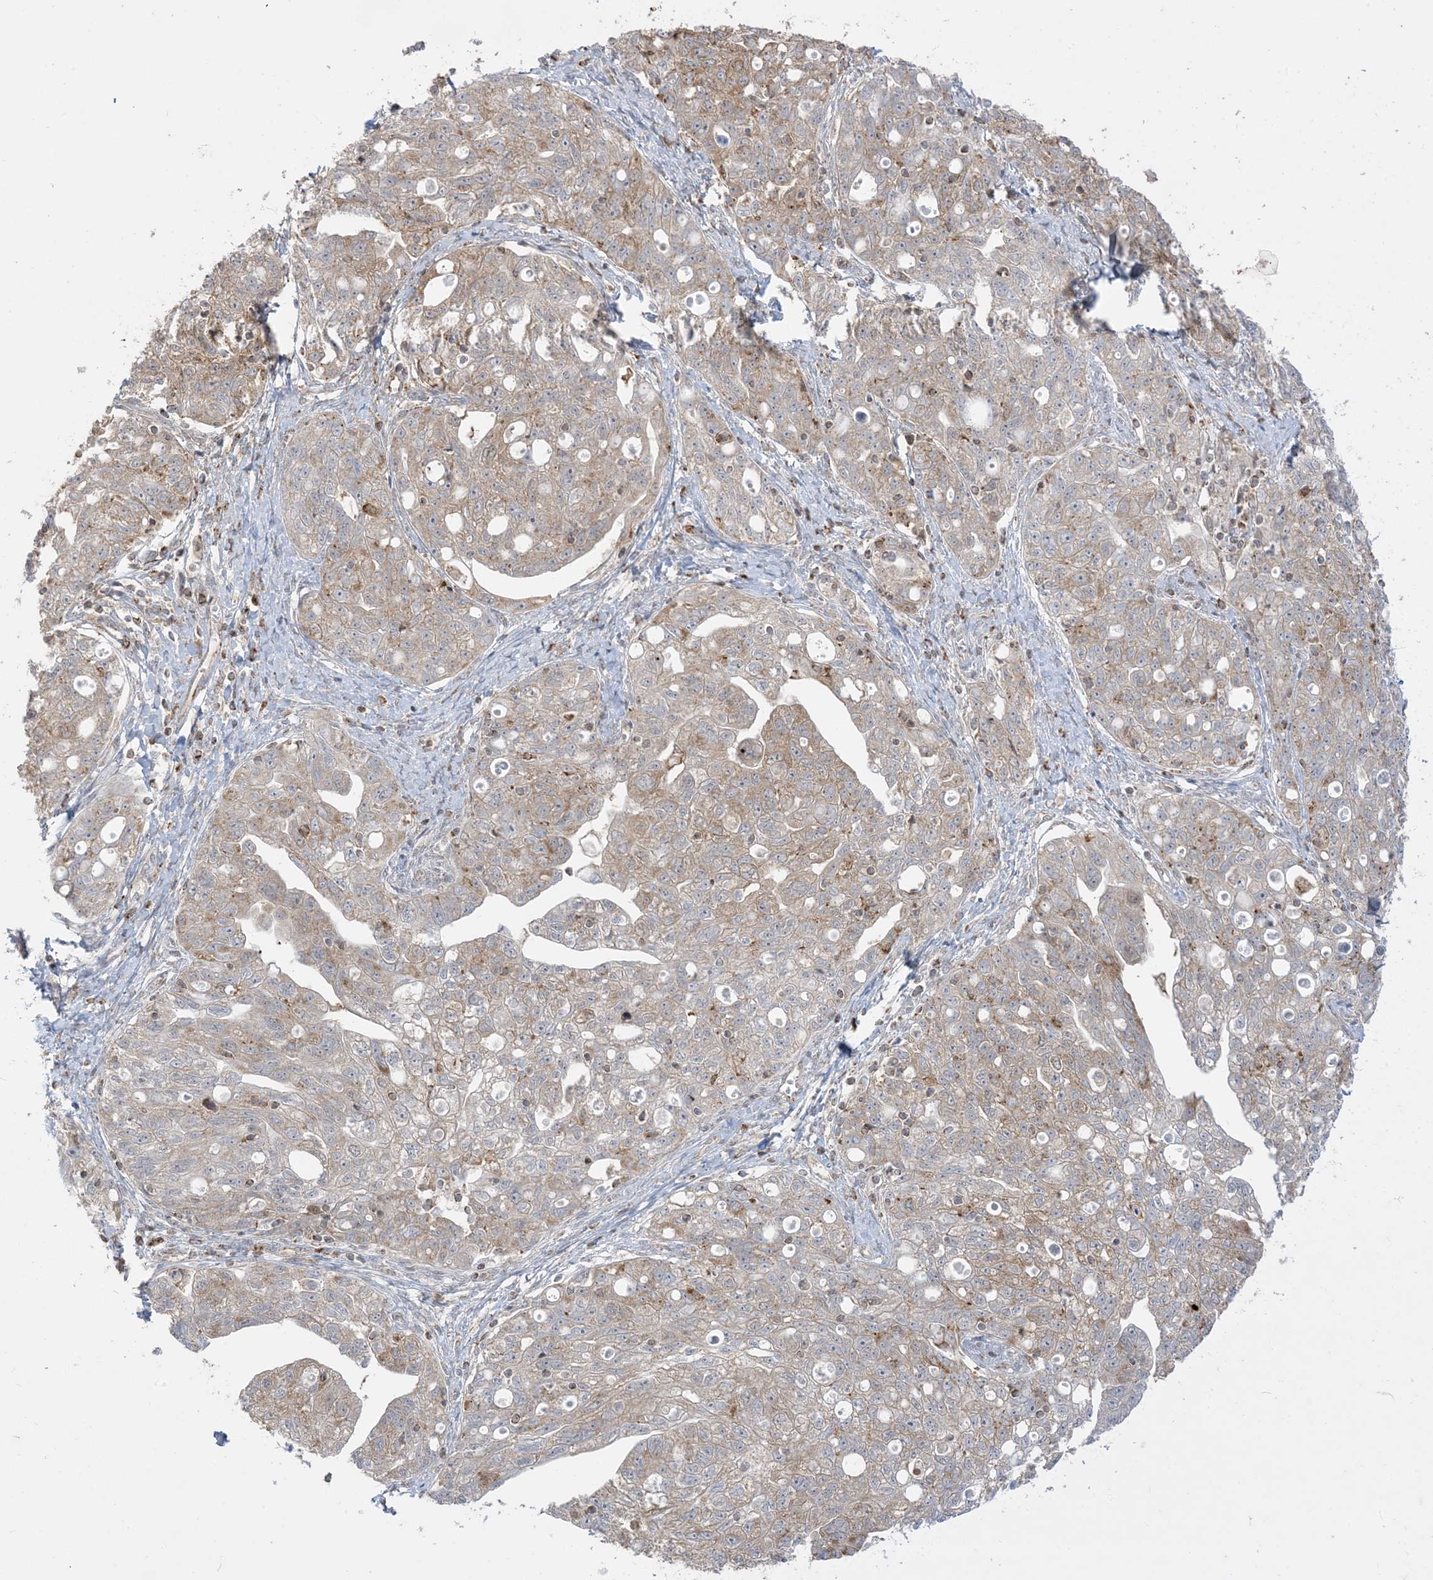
{"staining": {"intensity": "weak", "quantity": "25%-75%", "location": "cytoplasmic/membranous"}, "tissue": "ovarian cancer", "cell_type": "Tumor cells", "image_type": "cancer", "snomed": [{"axis": "morphology", "description": "Carcinoma, NOS"}, {"axis": "morphology", "description": "Cystadenocarcinoma, serous, NOS"}, {"axis": "topography", "description": "Ovary"}], "caption": "Human ovarian cancer stained with a protein marker displays weak staining in tumor cells.", "gene": "KANSL3", "patient": {"sex": "female", "age": 69}}